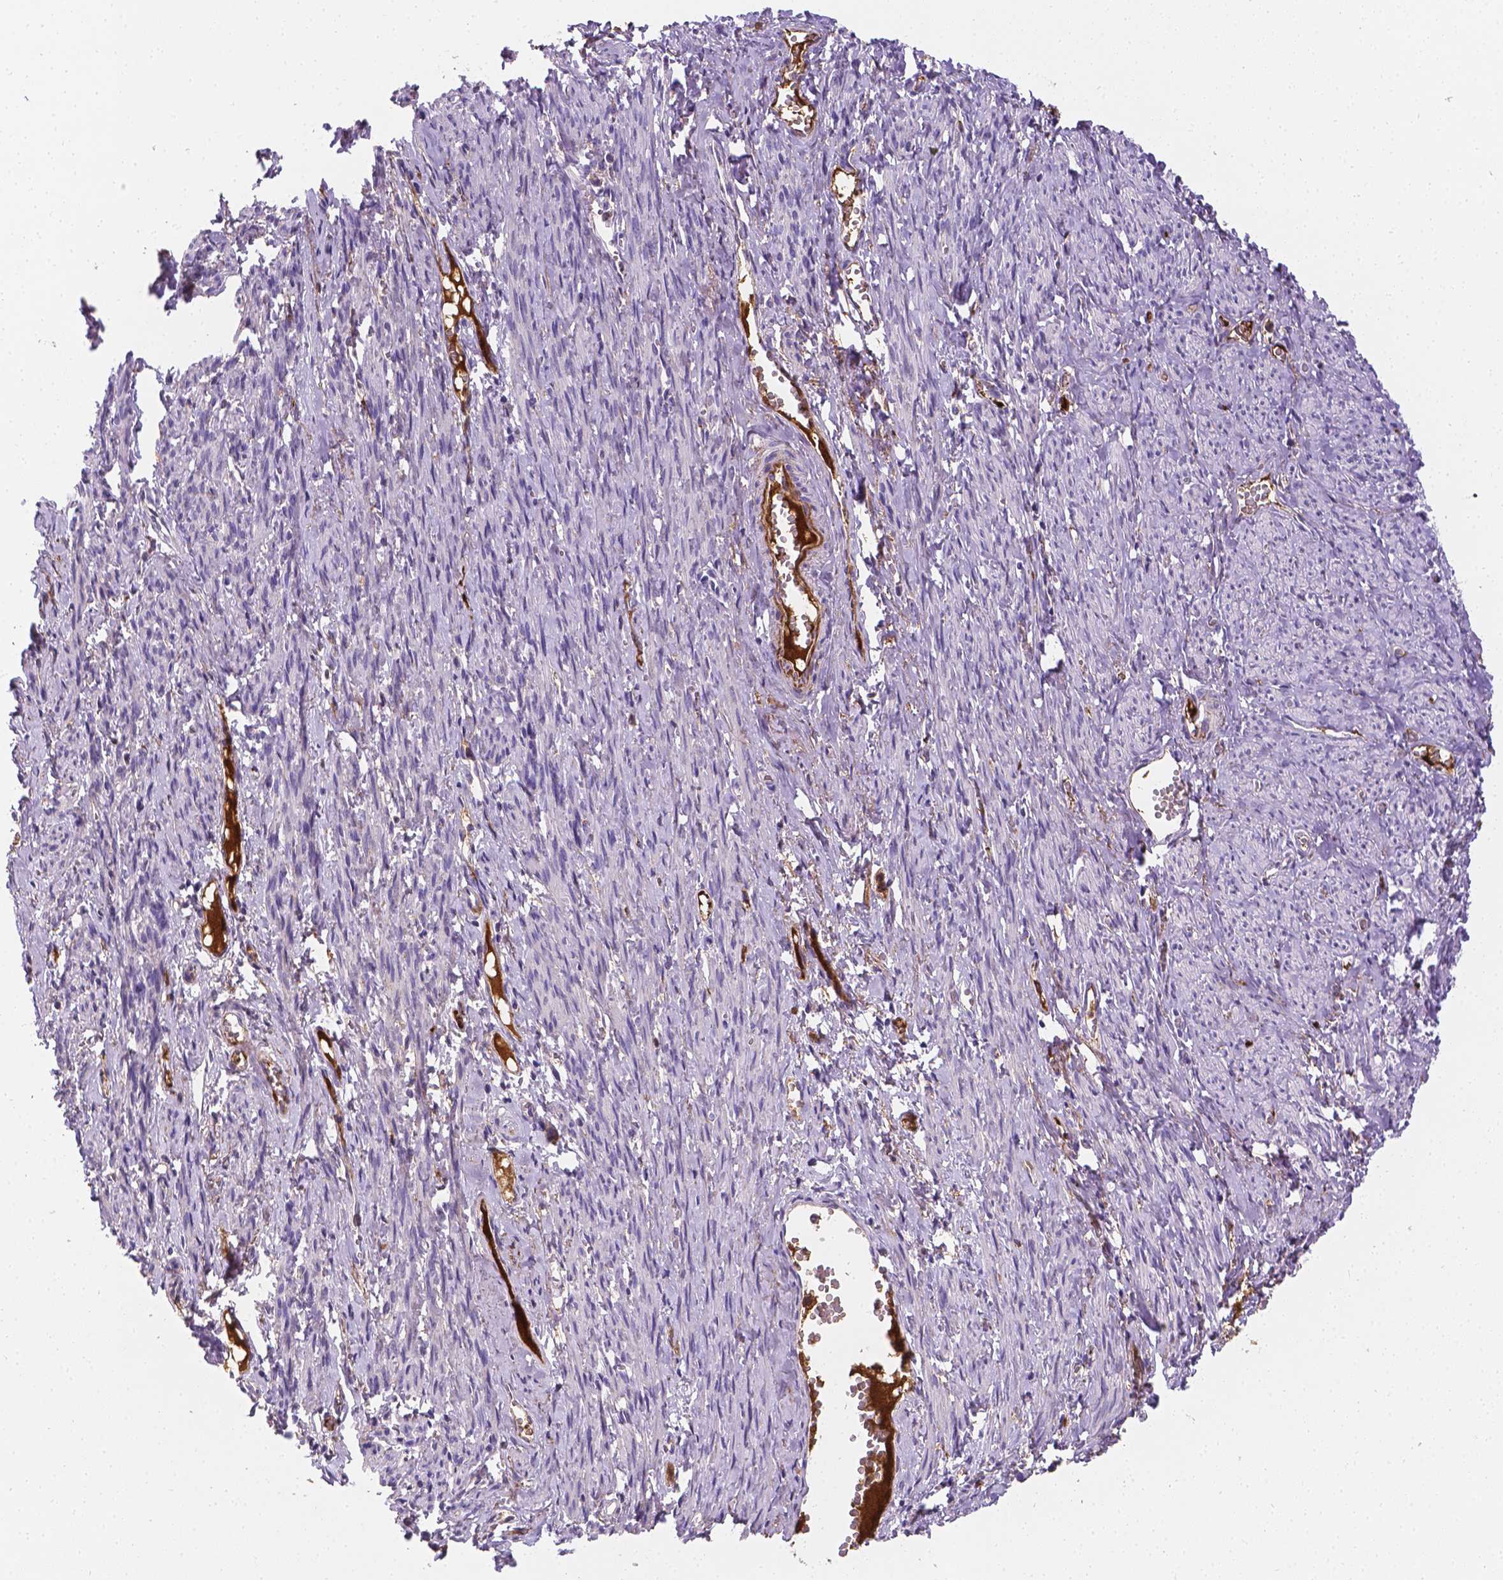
{"staining": {"intensity": "negative", "quantity": "none", "location": "none"}, "tissue": "smooth muscle", "cell_type": "Smooth muscle cells", "image_type": "normal", "snomed": [{"axis": "morphology", "description": "Normal tissue, NOS"}, {"axis": "topography", "description": "Smooth muscle"}], "caption": "High magnification brightfield microscopy of benign smooth muscle stained with DAB (3,3'-diaminobenzidine) (brown) and counterstained with hematoxylin (blue): smooth muscle cells show no significant positivity. Nuclei are stained in blue.", "gene": "APOE", "patient": {"sex": "female", "age": 65}}